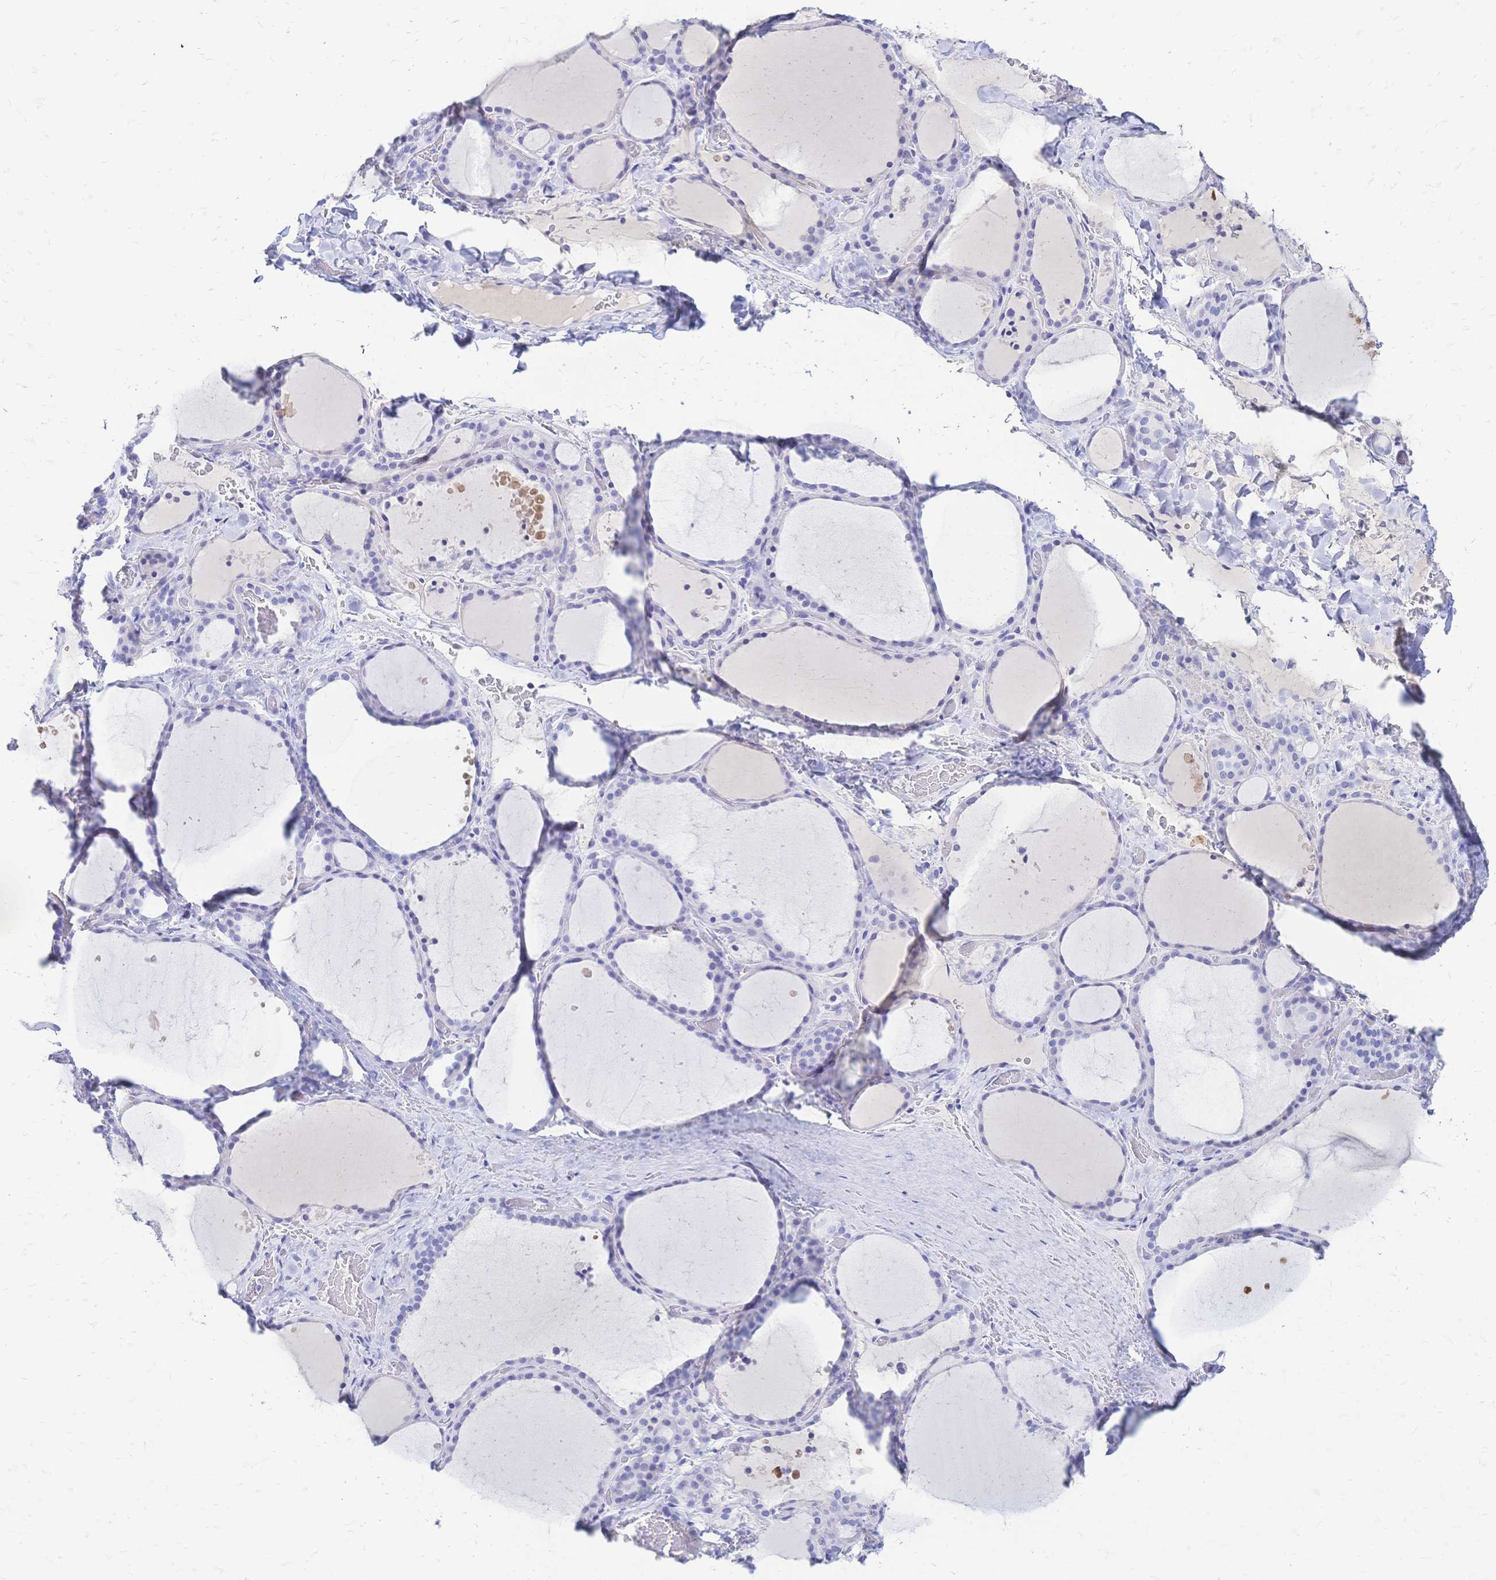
{"staining": {"intensity": "negative", "quantity": "none", "location": "none"}, "tissue": "thyroid gland", "cell_type": "Glandular cells", "image_type": "normal", "snomed": [{"axis": "morphology", "description": "Normal tissue, NOS"}, {"axis": "topography", "description": "Thyroid gland"}], "caption": "This is an immunohistochemistry micrograph of unremarkable human thyroid gland. There is no positivity in glandular cells.", "gene": "FA2H", "patient": {"sex": "female", "age": 36}}